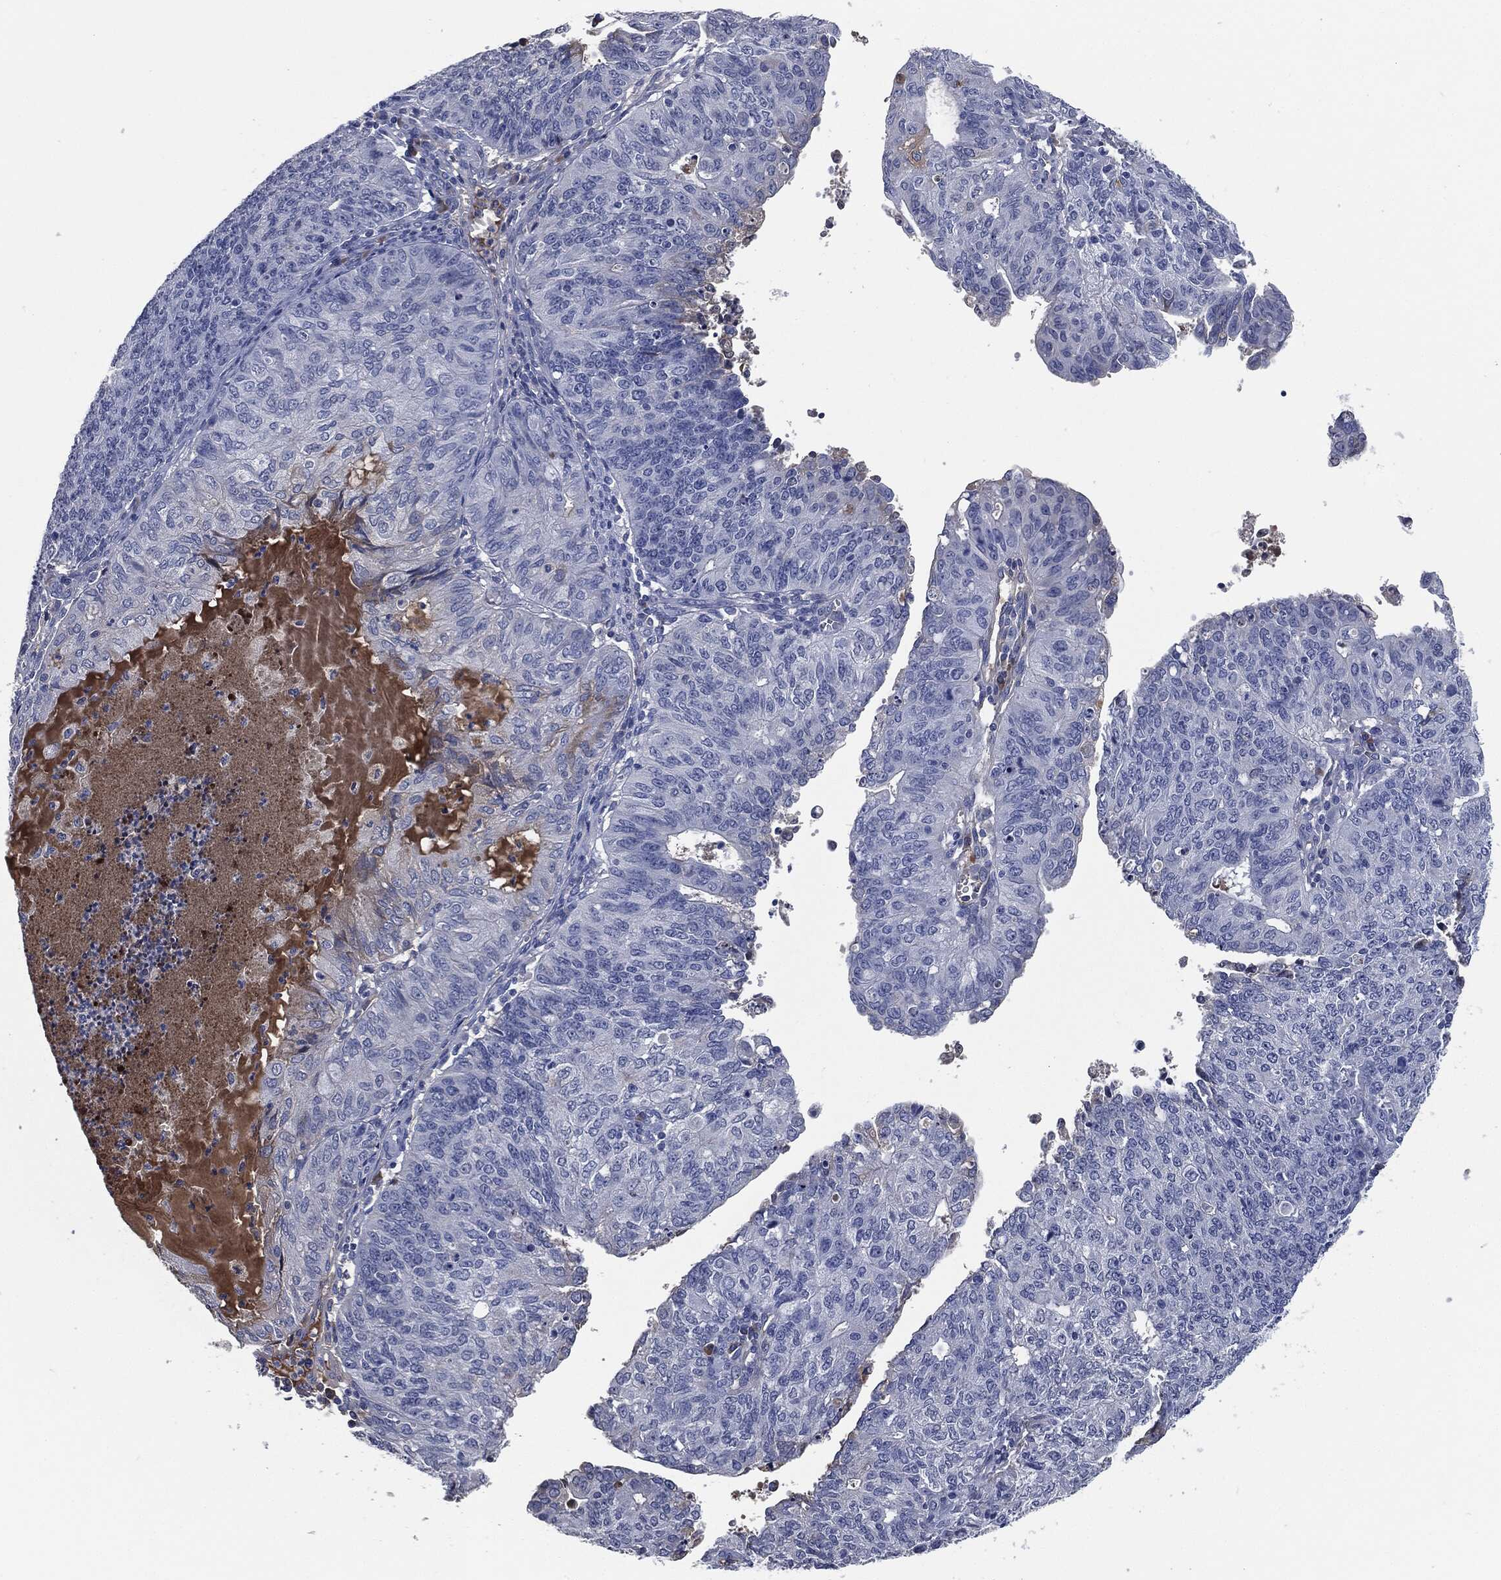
{"staining": {"intensity": "strong", "quantity": "<25%", "location": "cytoplasmic/membranous"}, "tissue": "endometrial cancer", "cell_type": "Tumor cells", "image_type": "cancer", "snomed": [{"axis": "morphology", "description": "Adenocarcinoma, NOS"}, {"axis": "topography", "description": "Endometrium"}], "caption": "An IHC micrograph of tumor tissue is shown. Protein staining in brown labels strong cytoplasmic/membranous positivity in adenocarcinoma (endometrial) within tumor cells.", "gene": "SIGLEC7", "patient": {"sex": "female", "age": 82}}